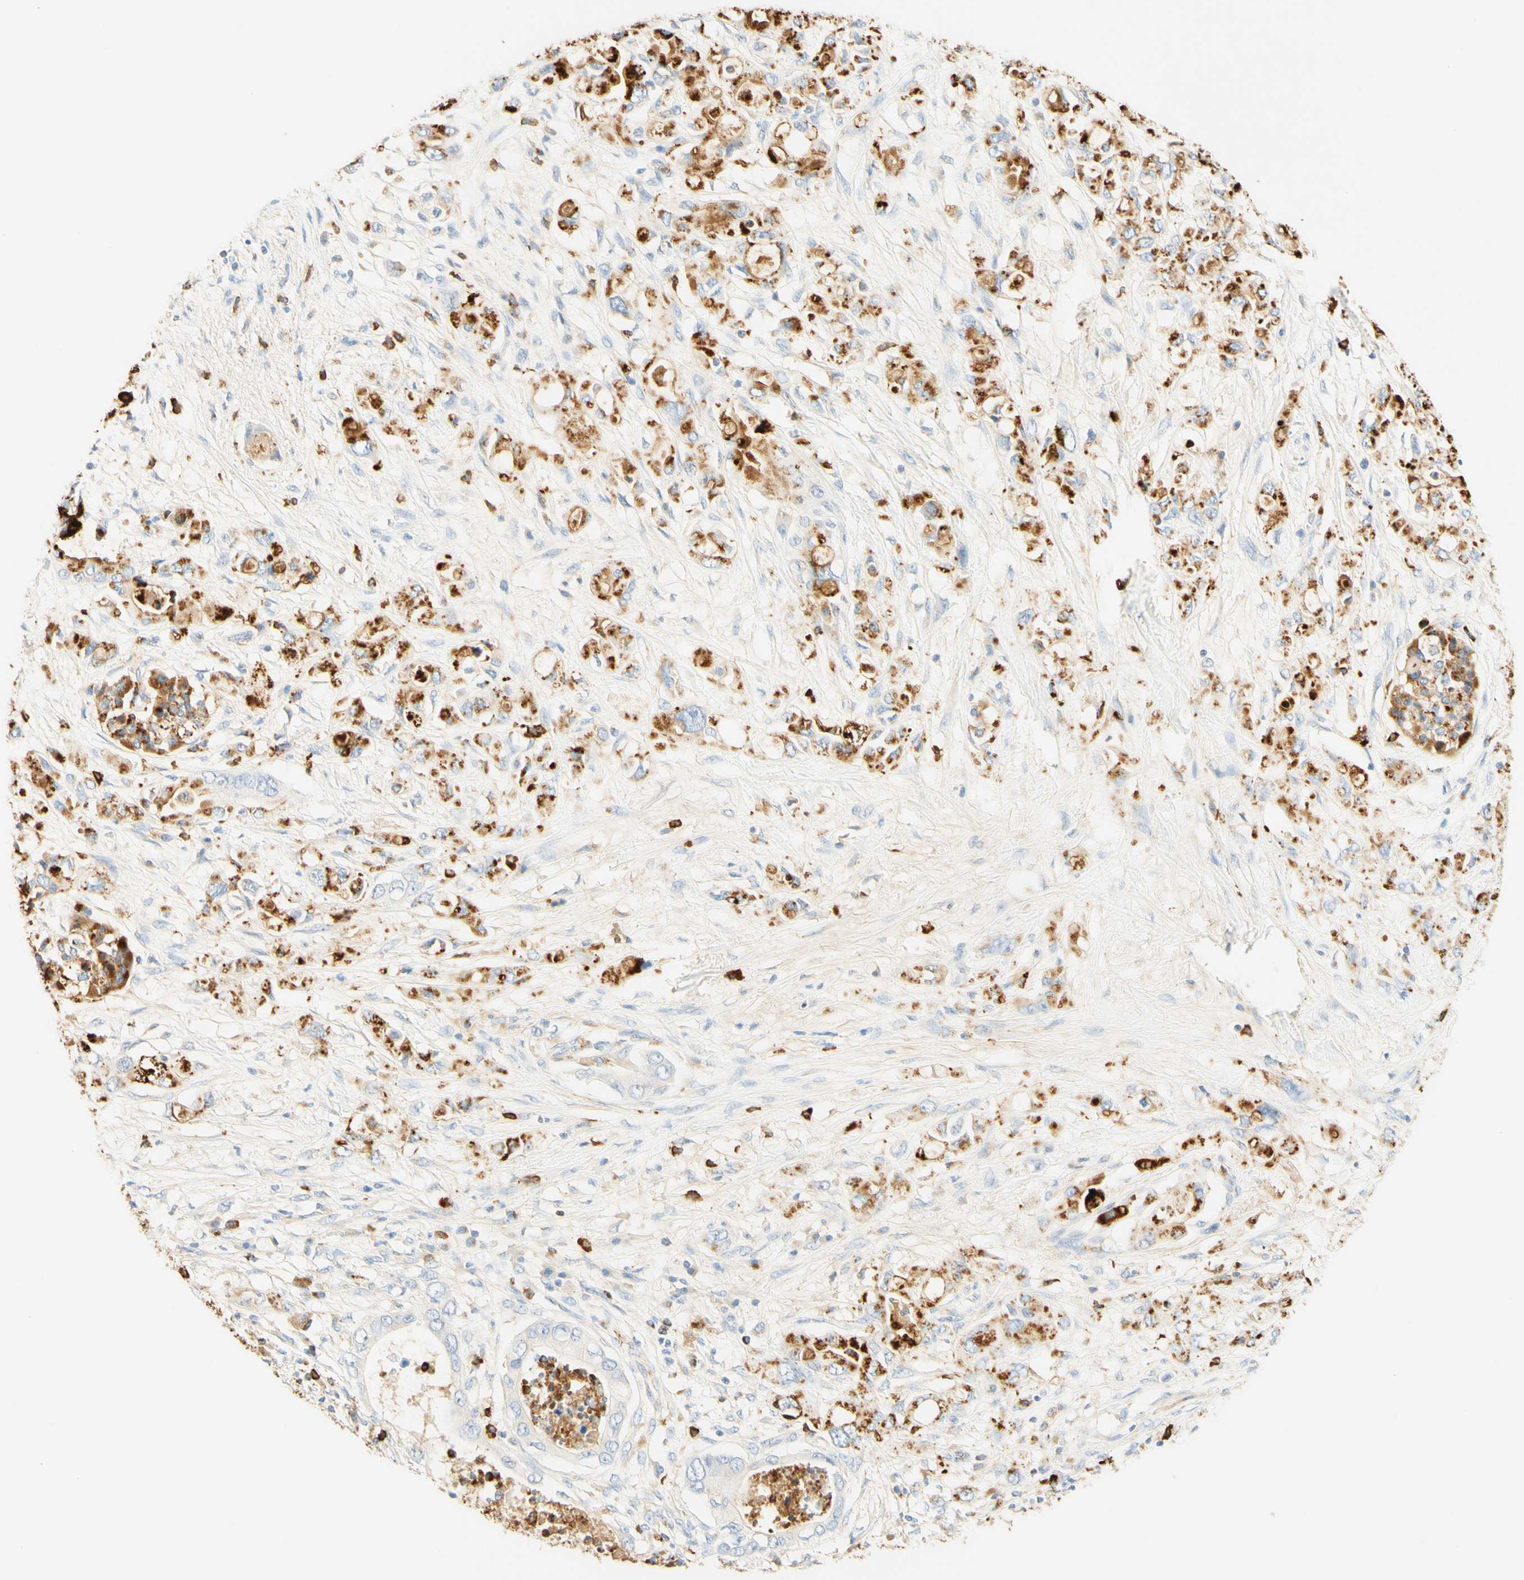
{"staining": {"intensity": "moderate", "quantity": "25%-75%", "location": "cytoplasmic/membranous"}, "tissue": "pancreatic cancer", "cell_type": "Tumor cells", "image_type": "cancer", "snomed": [{"axis": "morphology", "description": "Adenocarcinoma, NOS"}, {"axis": "topography", "description": "Pancreas"}], "caption": "DAB immunohistochemical staining of human pancreatic adenocarcinoma shows moderate cytoplasmic/membranous protein staining in approximately 25%-75% of tumor cells.", "gene": "CD63", "patient": {"sex": "female", "age": 56}}